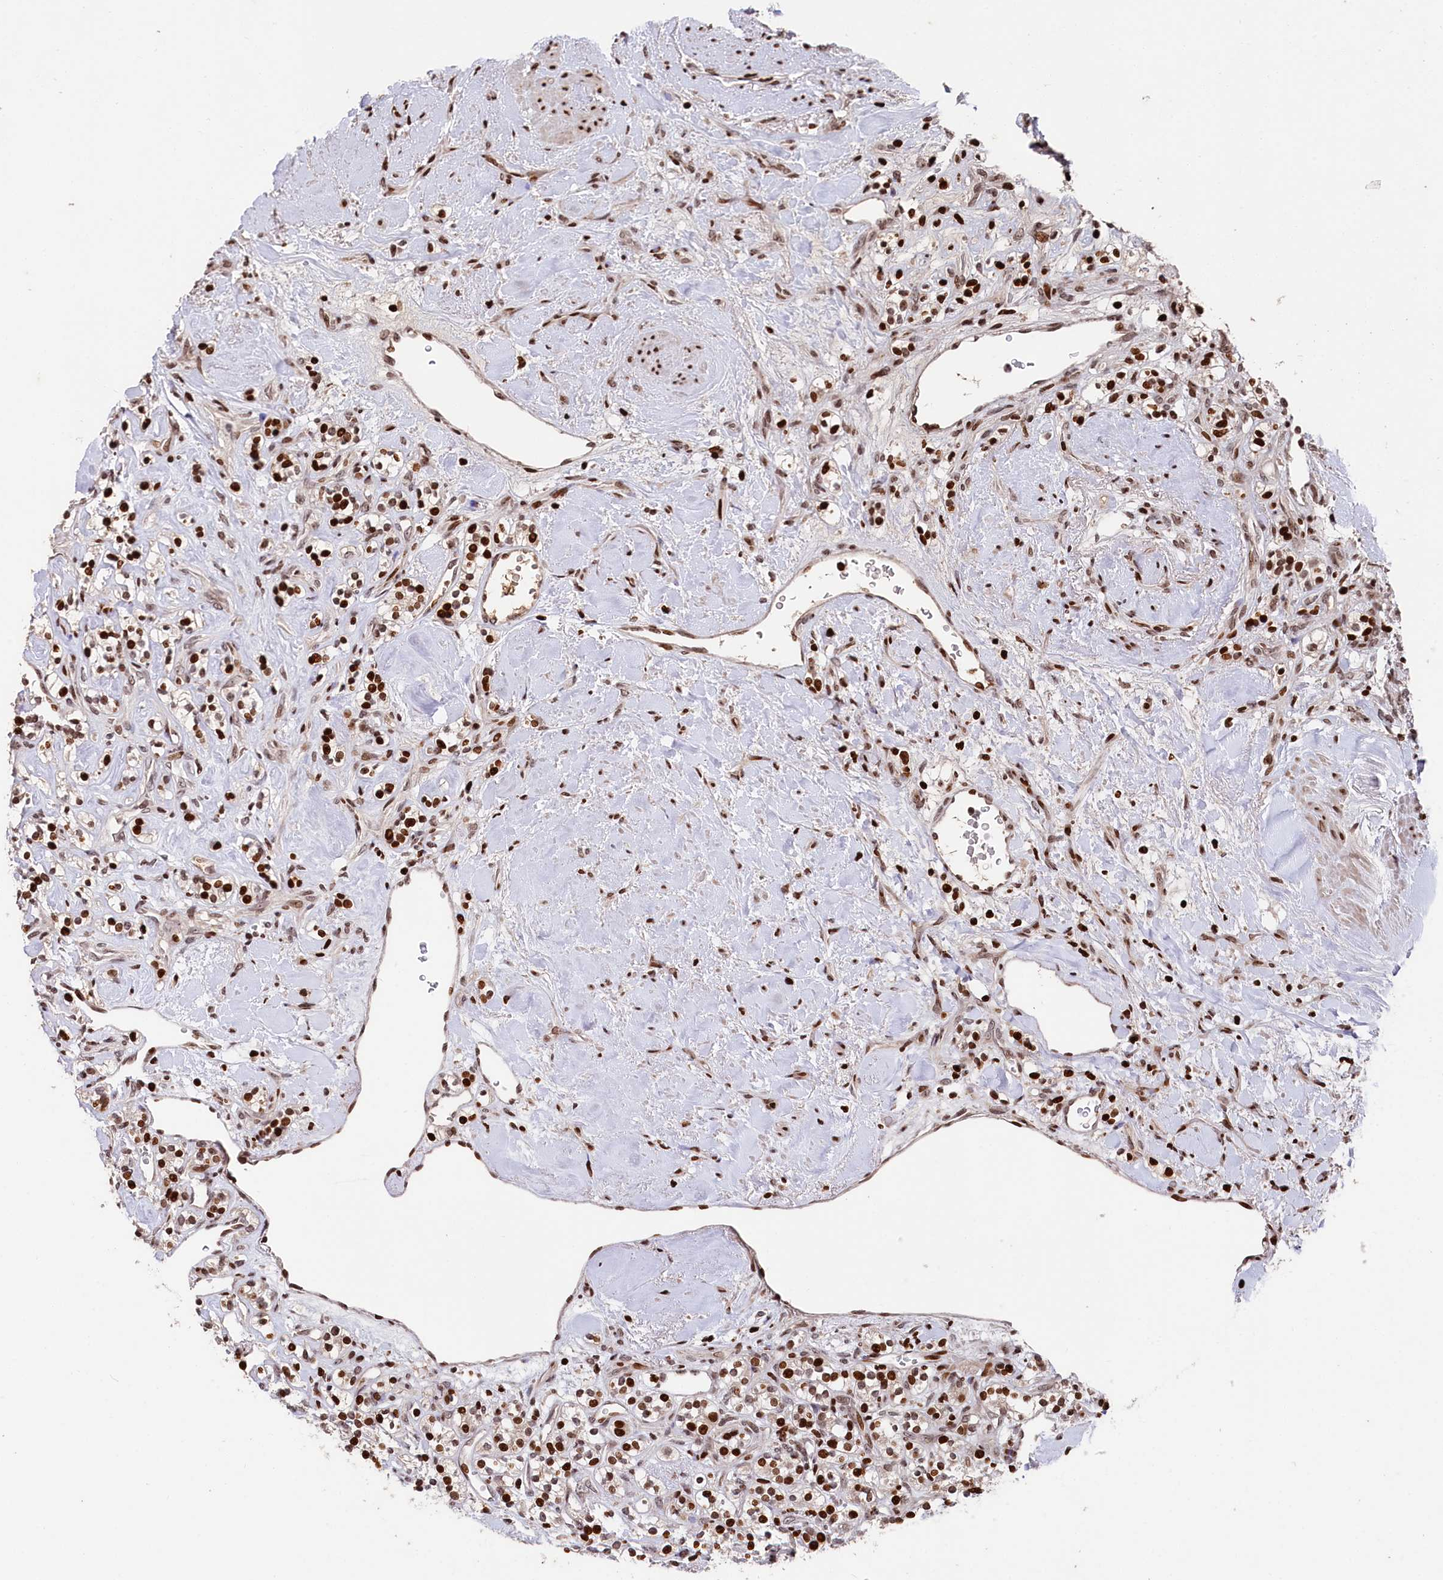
{"staining": {"intensity": "strong", "quantity": ">75%", "location": "nuclear"}, "tissue": "renal cancer", "cell_type": "Tumor cells", "image_type": "cancer", "snomed": [{"axis": "morphology", "description": "Adenocarcinoma, NOS"}, {"axis": "topography", "description": "Kidney"}], "caption": "There is high levels of strong nuclear positivity in tumor cells of adenocarcinoma (renal), as demonstrated by immunohistochemical staining (brown color).", "gene": "MCF2L2", "patient": {"sex": "male", "age": 77}}